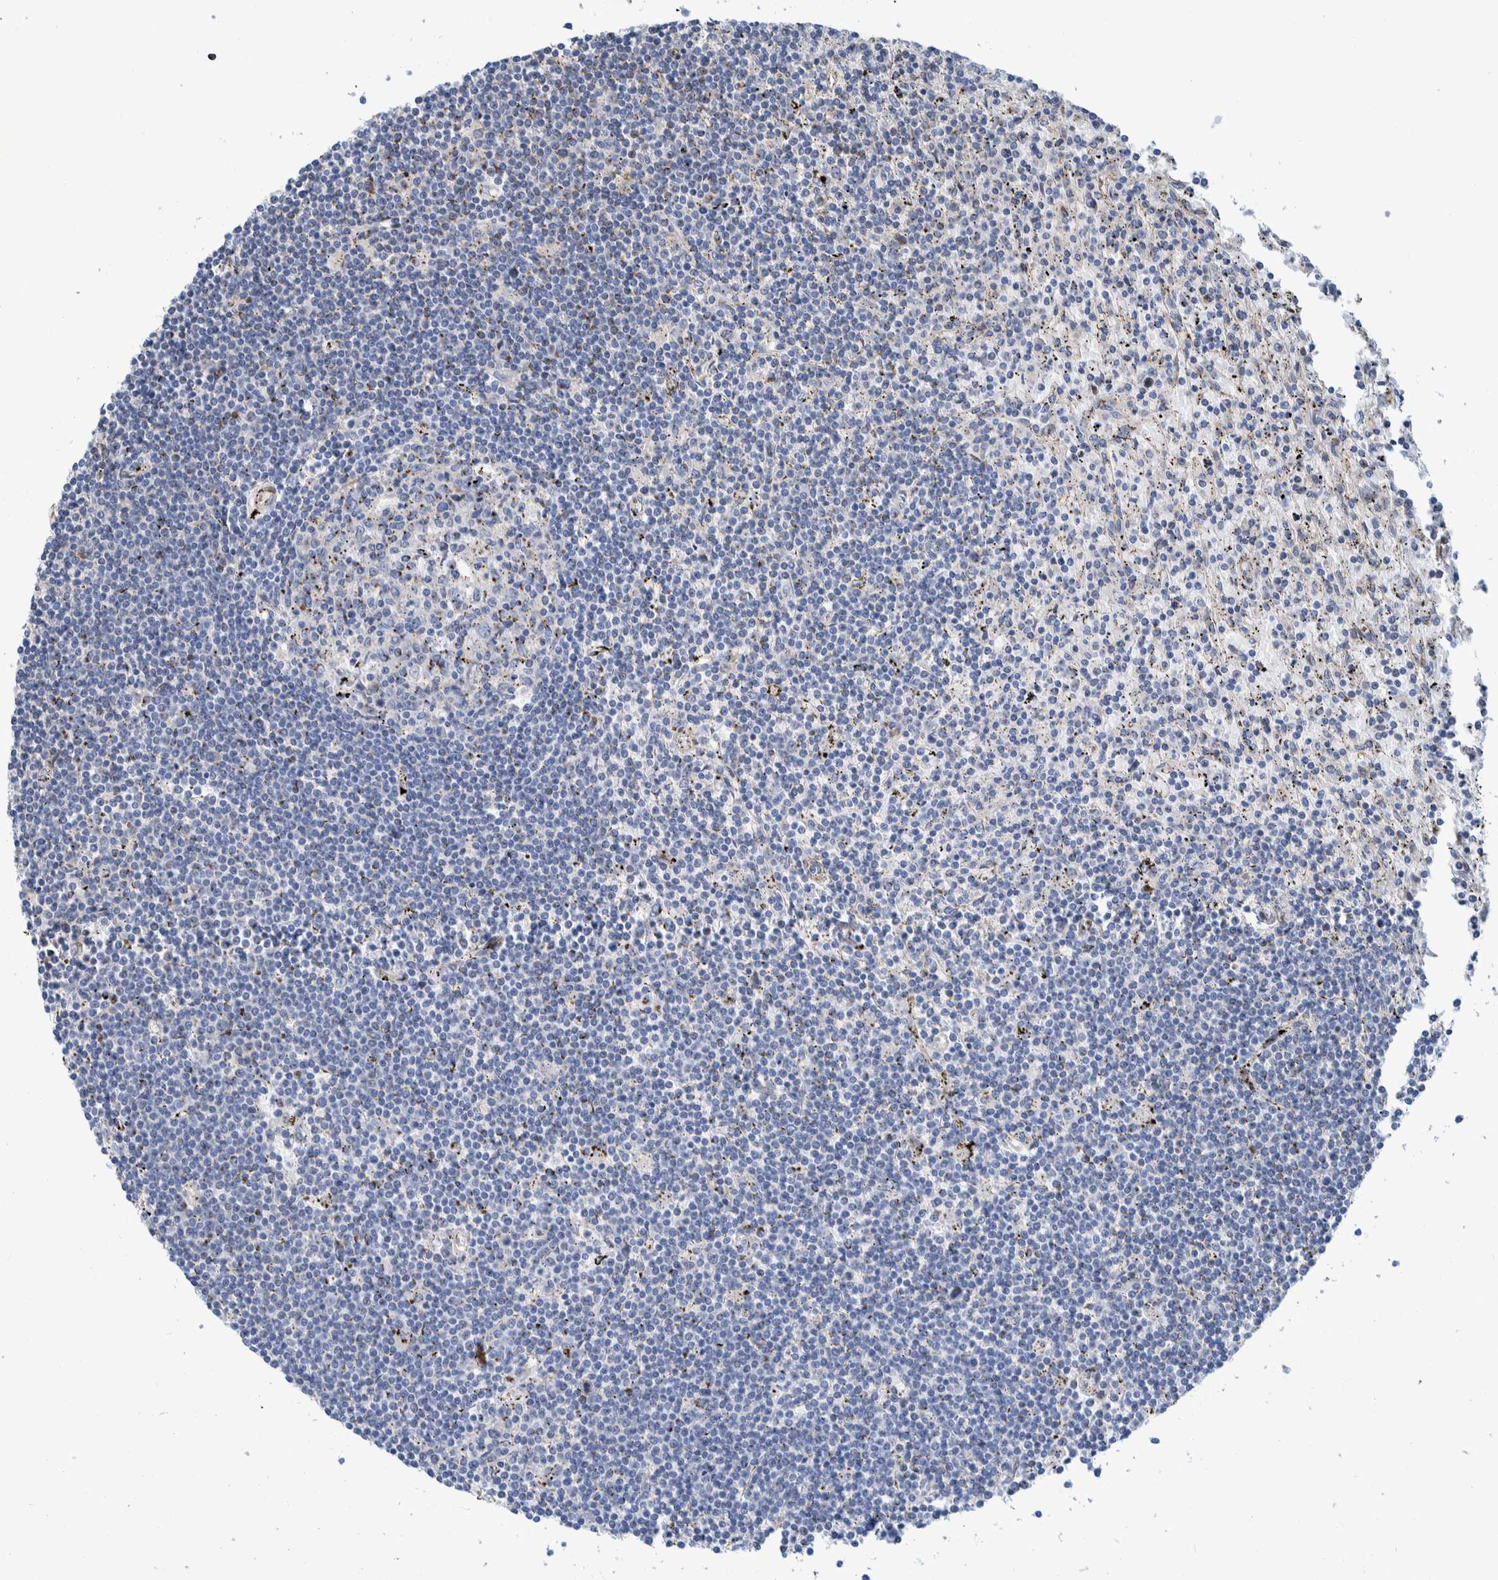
{"staining": {"intensity": "negative", "quantity": "none", "location": "none"}, "tissue": "lymphoma", "cell_type": "Tumor cells", "image_type": "cancer", "snomed": [{"axis": "morphology", "description": "Malignant lymphoma, non-Hodgkin's type, Low grade"}, {"axis": "topography", "description": "Spleen"}], "caption": "Human lymphoma stained for a protein using IHC exhibits no staining in tumor cells.", "gene": "CCDC57", "patient": {"sex": "male", "age": 76}}